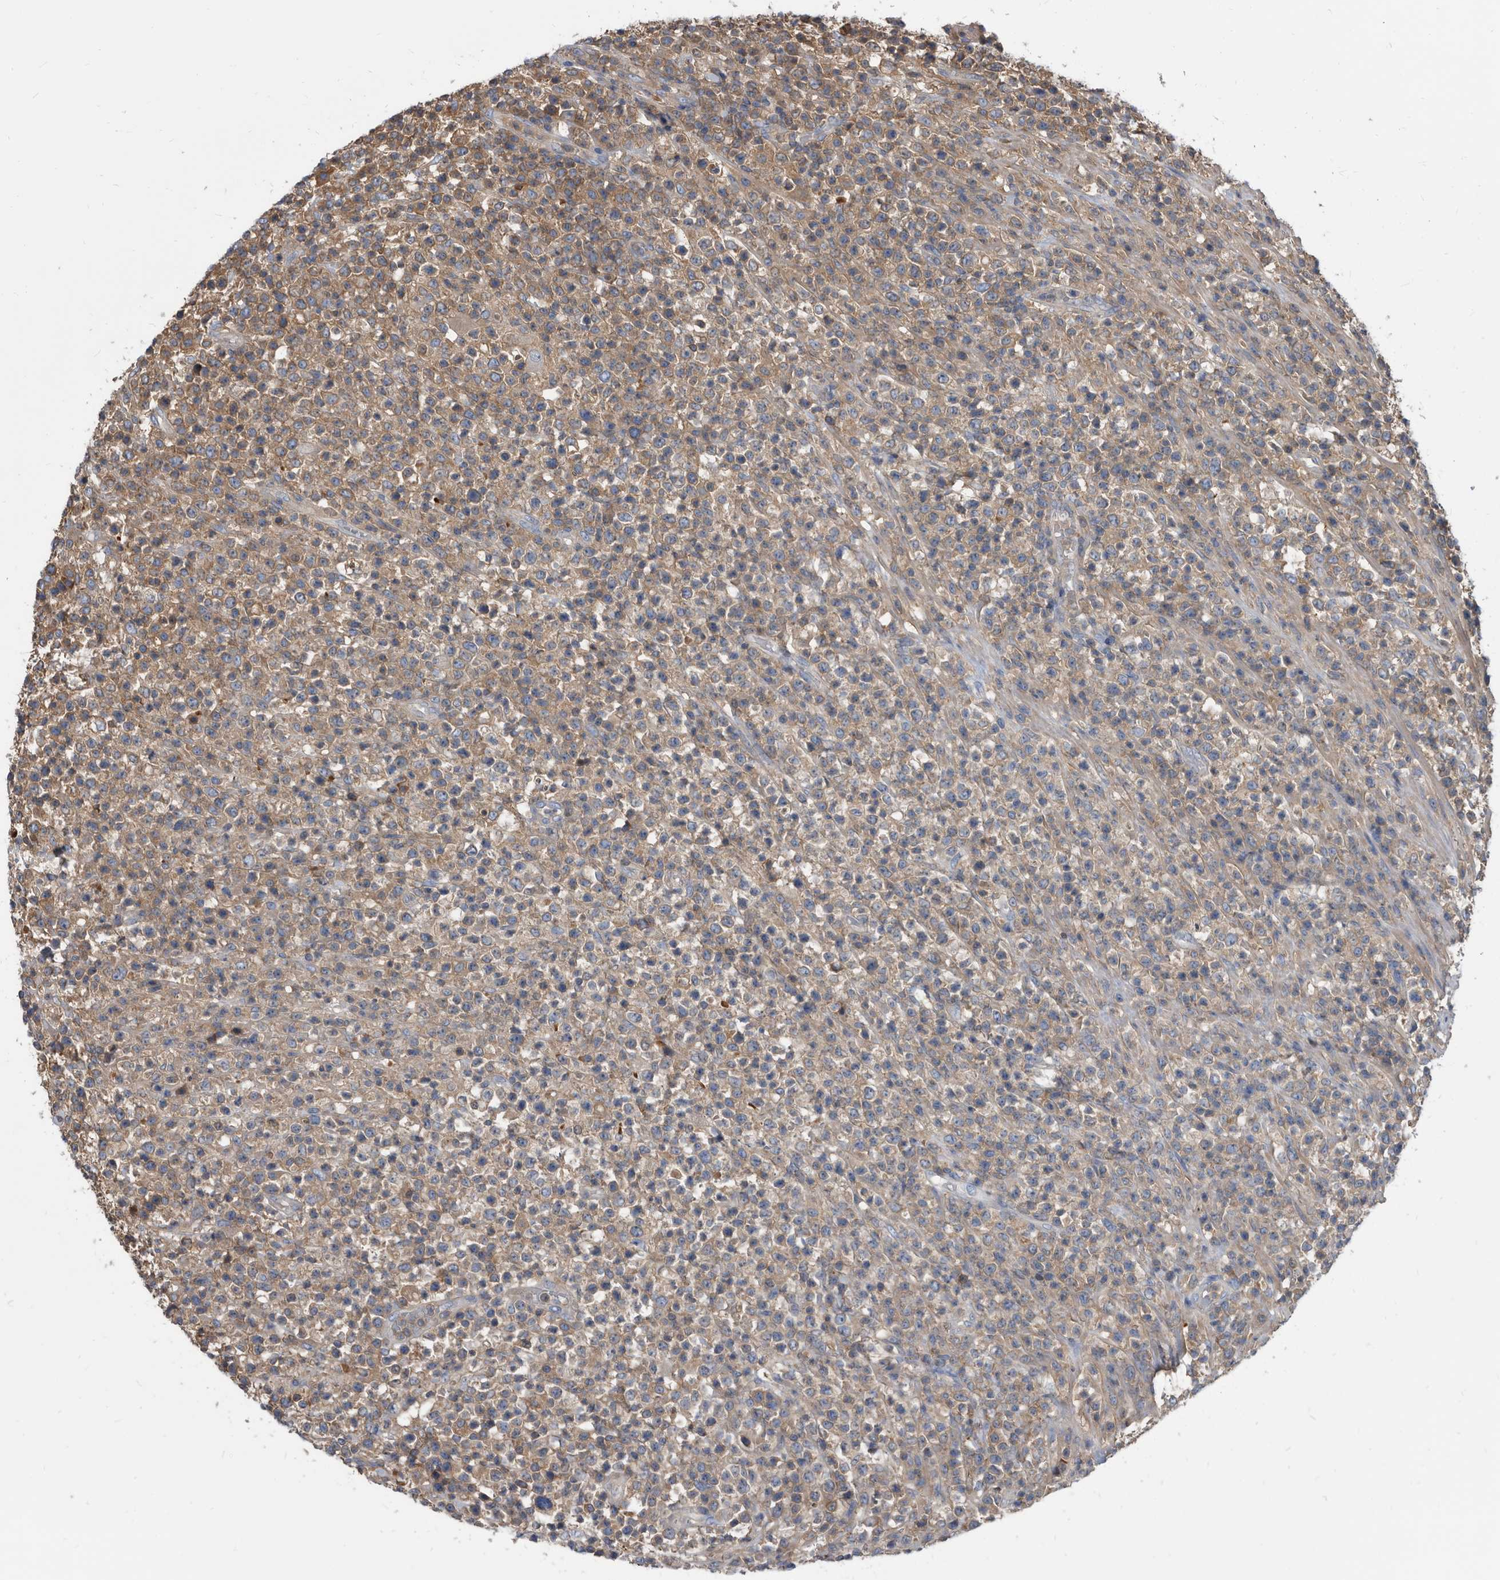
{"staining": {"intensity": "weak", "quantity": "25%-75%", "location": "cytoplasmic/membranous"}, "tissue": "lymphoma", "cell_type": "Tumor cells", "image_type": "cancer", "snomed": [{"axis": "morphology", "description": "Malignant lymphoma, non-Hodgkin's type, High grade"}, {"axis": "topography", "description": "Colon"}], "caption": "DAB (3,3'-diaminobenzidine) immunohistochemical staining of human lymphoma demonstrates weak cytoplasmic/membranous protein staining in approximately 25%-75% of tumor cells.", "gene": "APEH", "patient": {"sex": "female", "age": 53}}